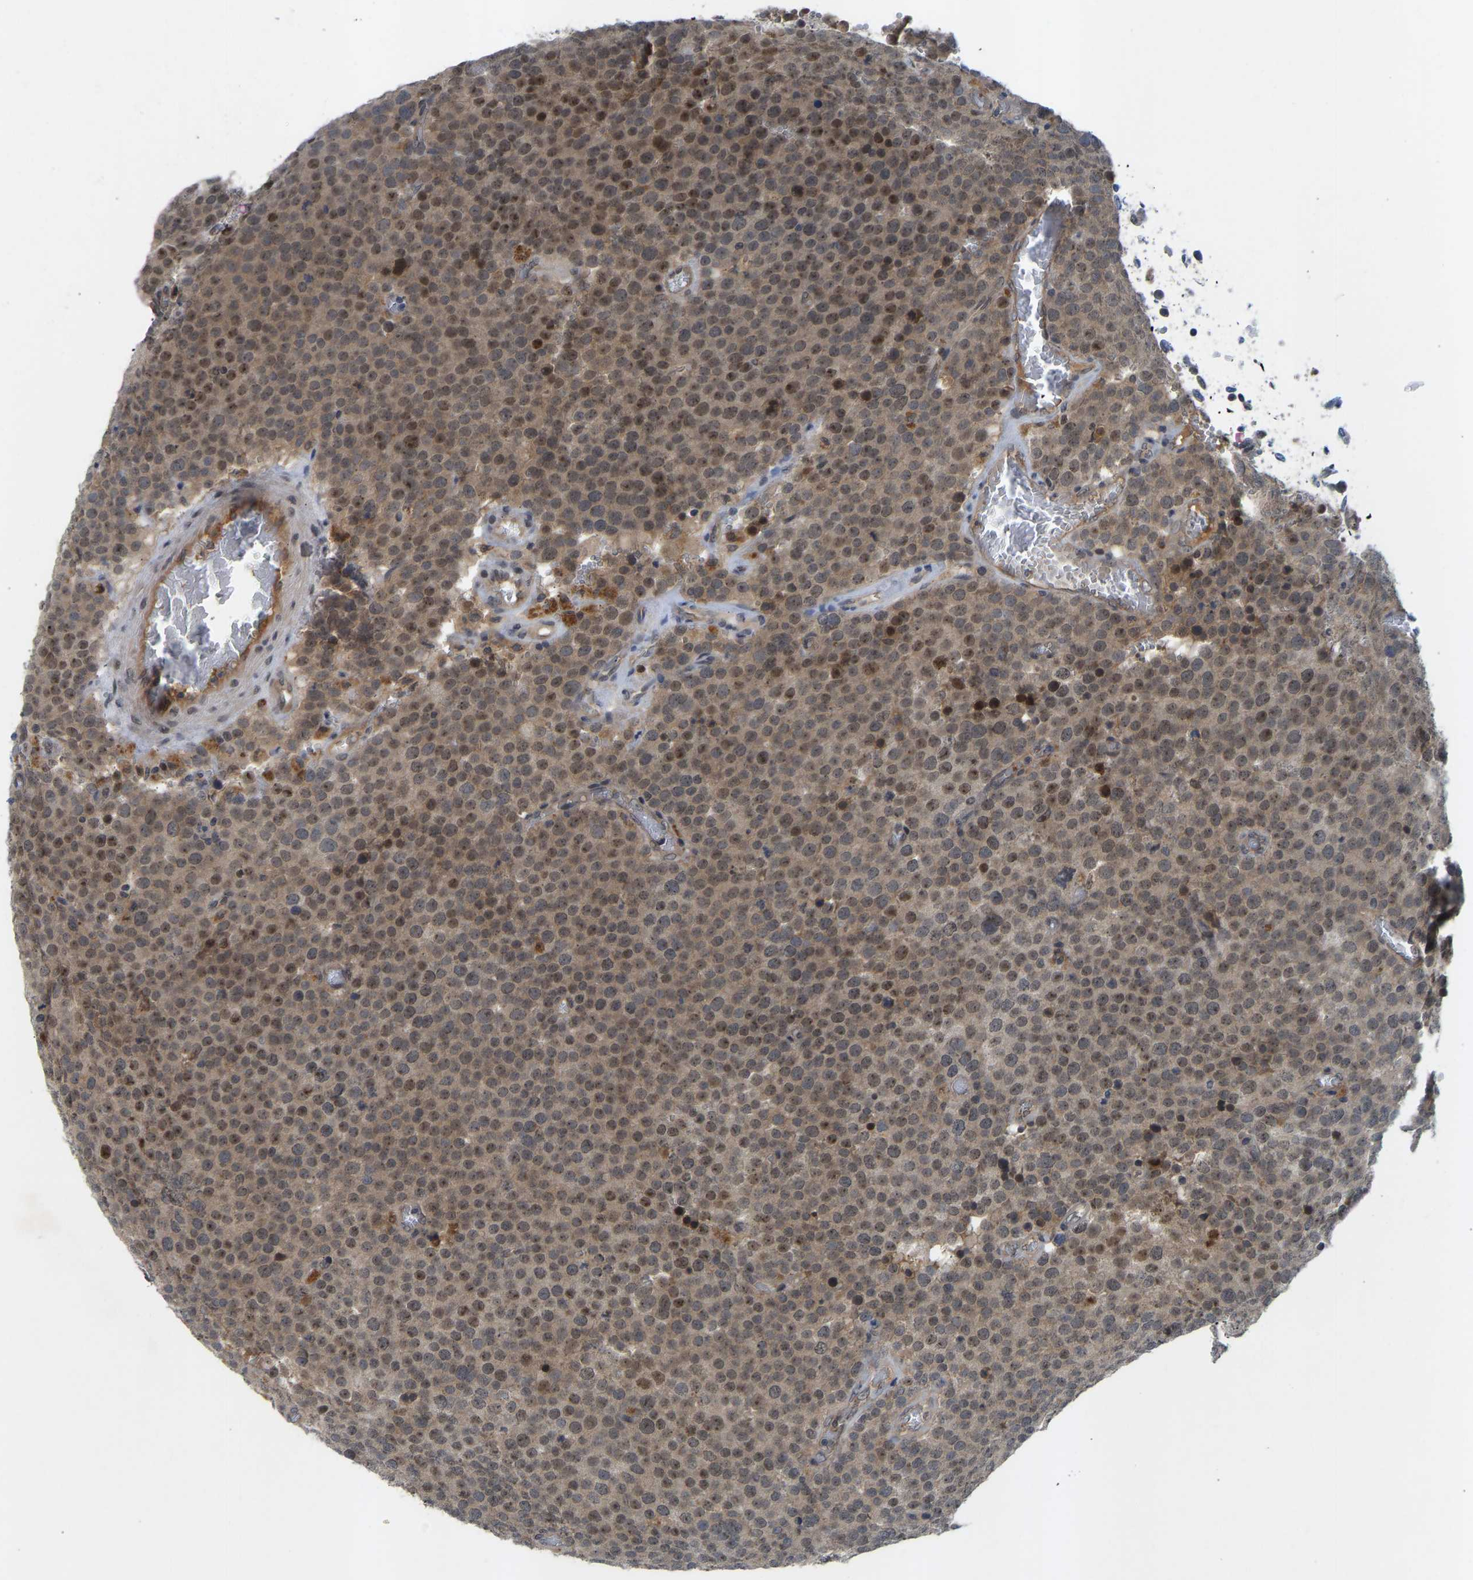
{"staining": {"intensity": "moderate", "quantity": "25%-75%", "location": "cytoplasmic/membranous,nuclear"}, "tissue": "testis cancer", "cell_type": "Tumor cells", "image_type": "cancer", "snomed": [{"axis": "morphology", "description": "Normal tissue, NOS"}, {"axis": "morphology", "description": "Seminoma, NOS"}, {"axis": "topography", "description": "Testis"}], "caption": "Immunohistochemistry (IHC) of human testis cancer (seminoma) reveals medium levels of moderate cytoplasmic/membranous and nuclear expression in about 25%-75% of tumor cells. The staining was performed using DAB, with brown indicating positive protein expression. Nuclei are stained blue with hematoxylin.", "gene": "ZNF251", "patient": {"sex": "male", "age": 71}}